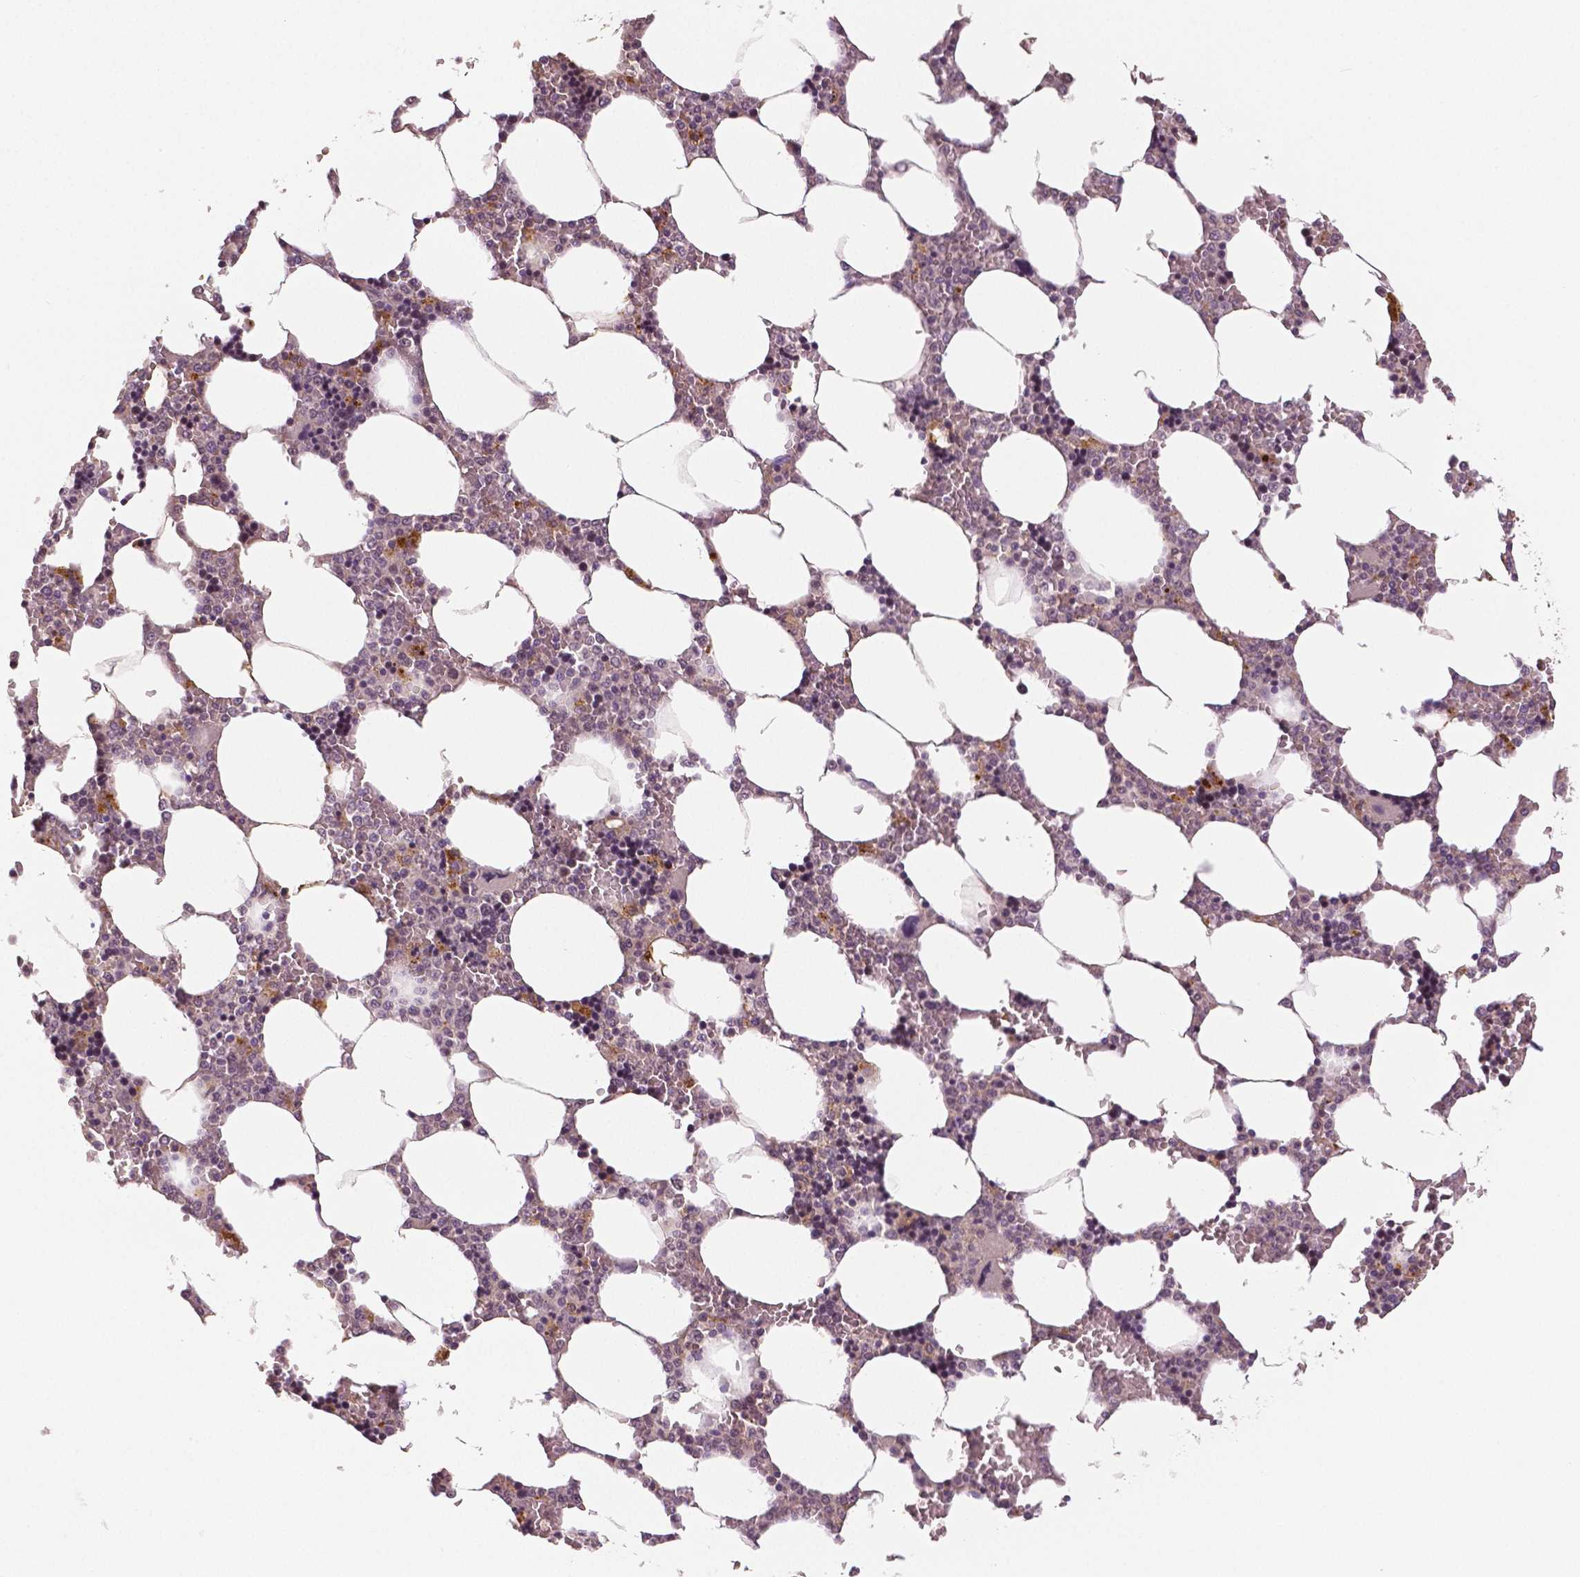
{"staining": {"intensity": "negative", "quantity": "none", "location": "none"}, "tissue": "bone marrow", "cell_type": "Hematopoietic cells", "image_type": "normal", "snomed": [{"axis": "morphology", "description": "Normal tissue, NOS"}, {"axis": "topography", "description": "Bone marrow"}], "caption": "High magnification brightfield microscopy of normal bone marrow stained with DAB (brown) and counterstained with hematoxylin (blue): hematopoietic cells show no significant positivity. (DAB immunohistochemistry visualized using brightfield microscopy, high magnification).", "gene": "MKI67", "patient": {"sex": "male", "age": 64}}